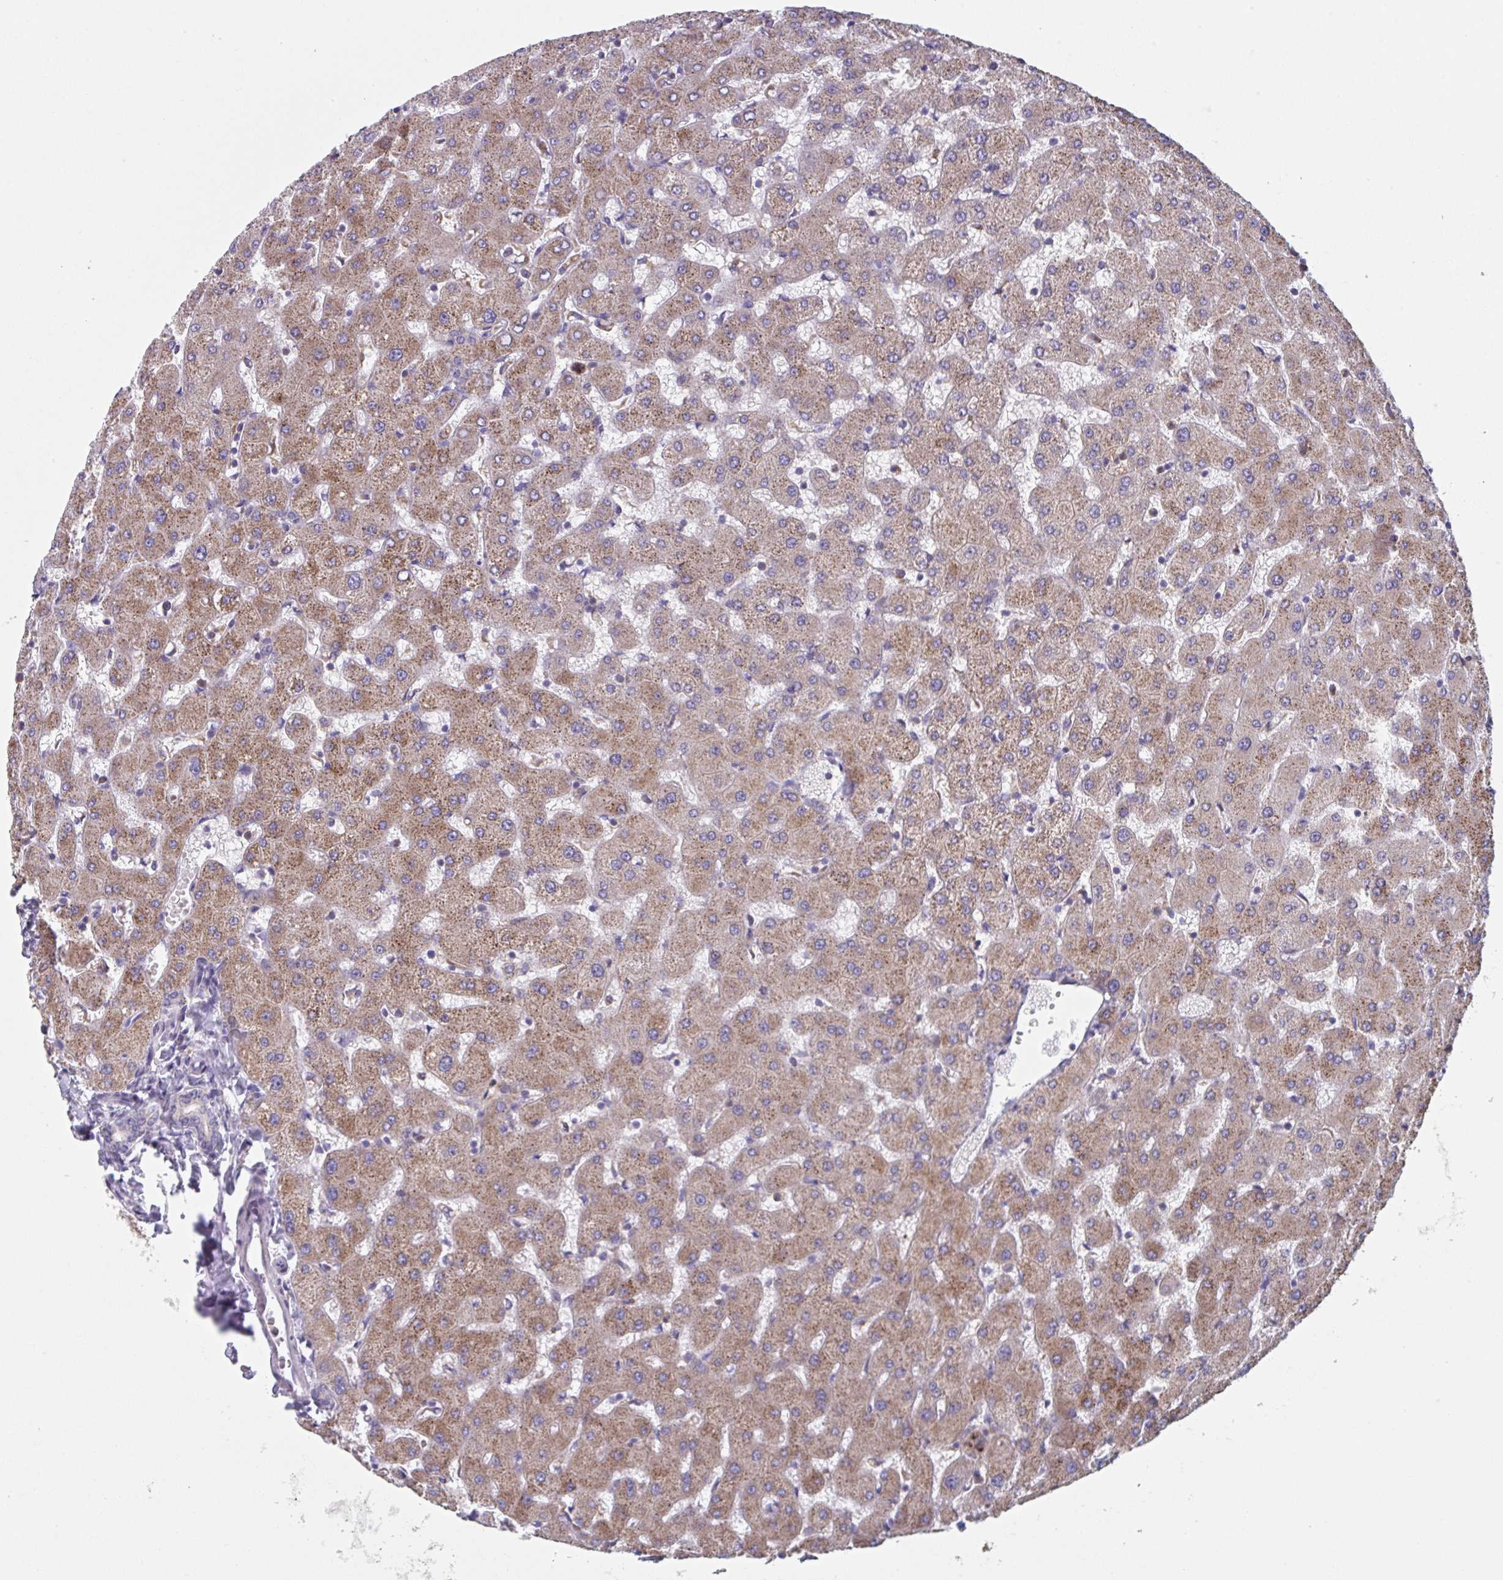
{"staining": {"intensity": "weak", "quantity": "25%-75%", "location": "cytoplasmic/membranous"}, "tissue": "liver", "cell_type": "Cholangiocytes", "image_type": "normal", "snomed": [{"axis": "morphology", "description": "Normal tissue, NOS"}, {"axis": "topography", "description": "Liver"}], "caption": "Liver stained with immunohistochemistry (IHC) demonstrates weak cytoplasmic/membranous expression in about 25%-75% of cholangiocytes.", "gene": "NIPSNAP1", "patient": {"sex": "female", "age": 63}}